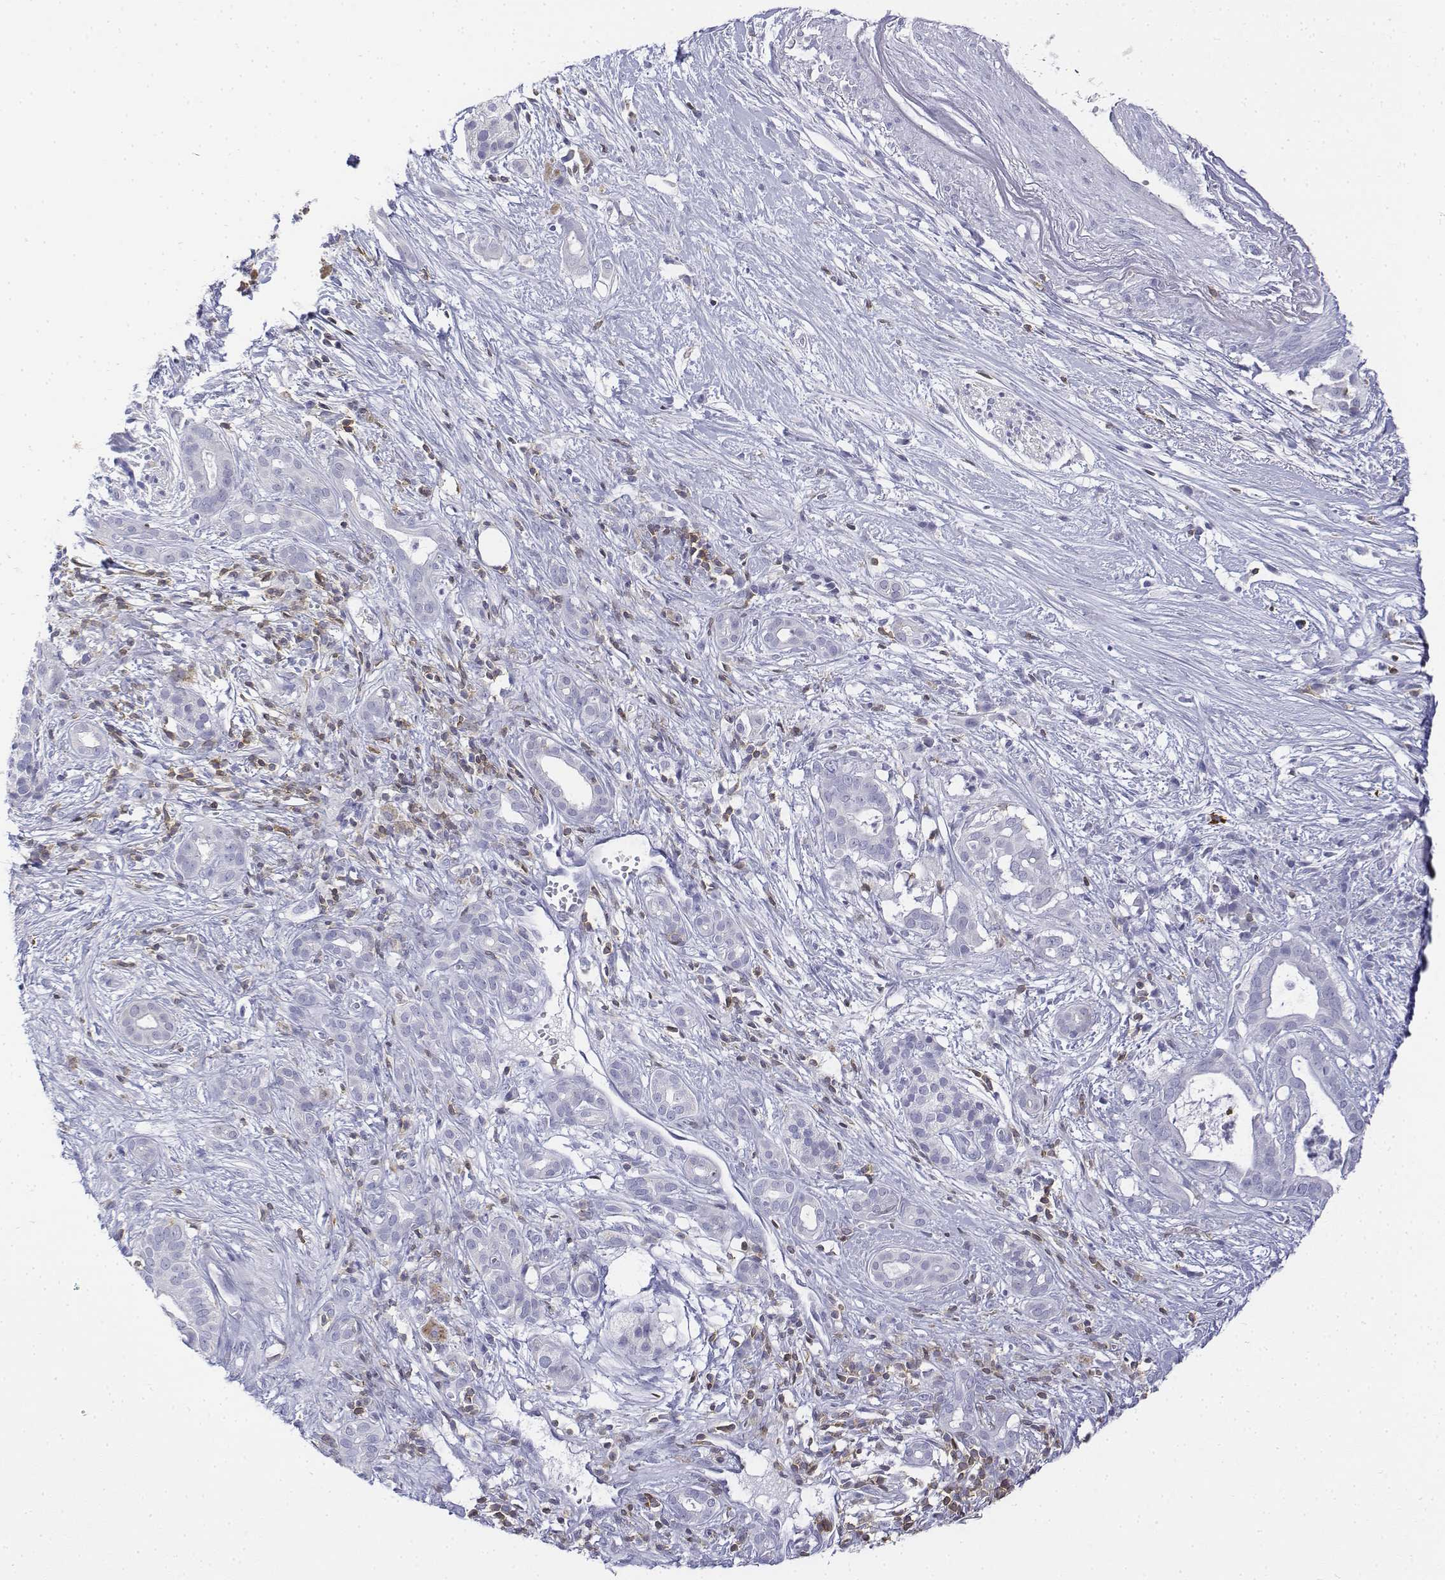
{"staining": {"intensity": "negative", "quantity": "none", "location": "none"}, "tissue": "pancreatic cancer", "cell_type": "Tumor cells", "image_type": "cancer", "snomed": [{"axis": "morphology", "description": "Adenocarcinoma, NOS"}, {"axis": "topography", "description": "Pancreas"}], "caption": "A high-resolution photomicrograph shows IHC staining of pancreatic cancer, which shows no significant expression in tumor cells.", "gene": "CD3E", "patient": {"sex": "male", "age": 61}}